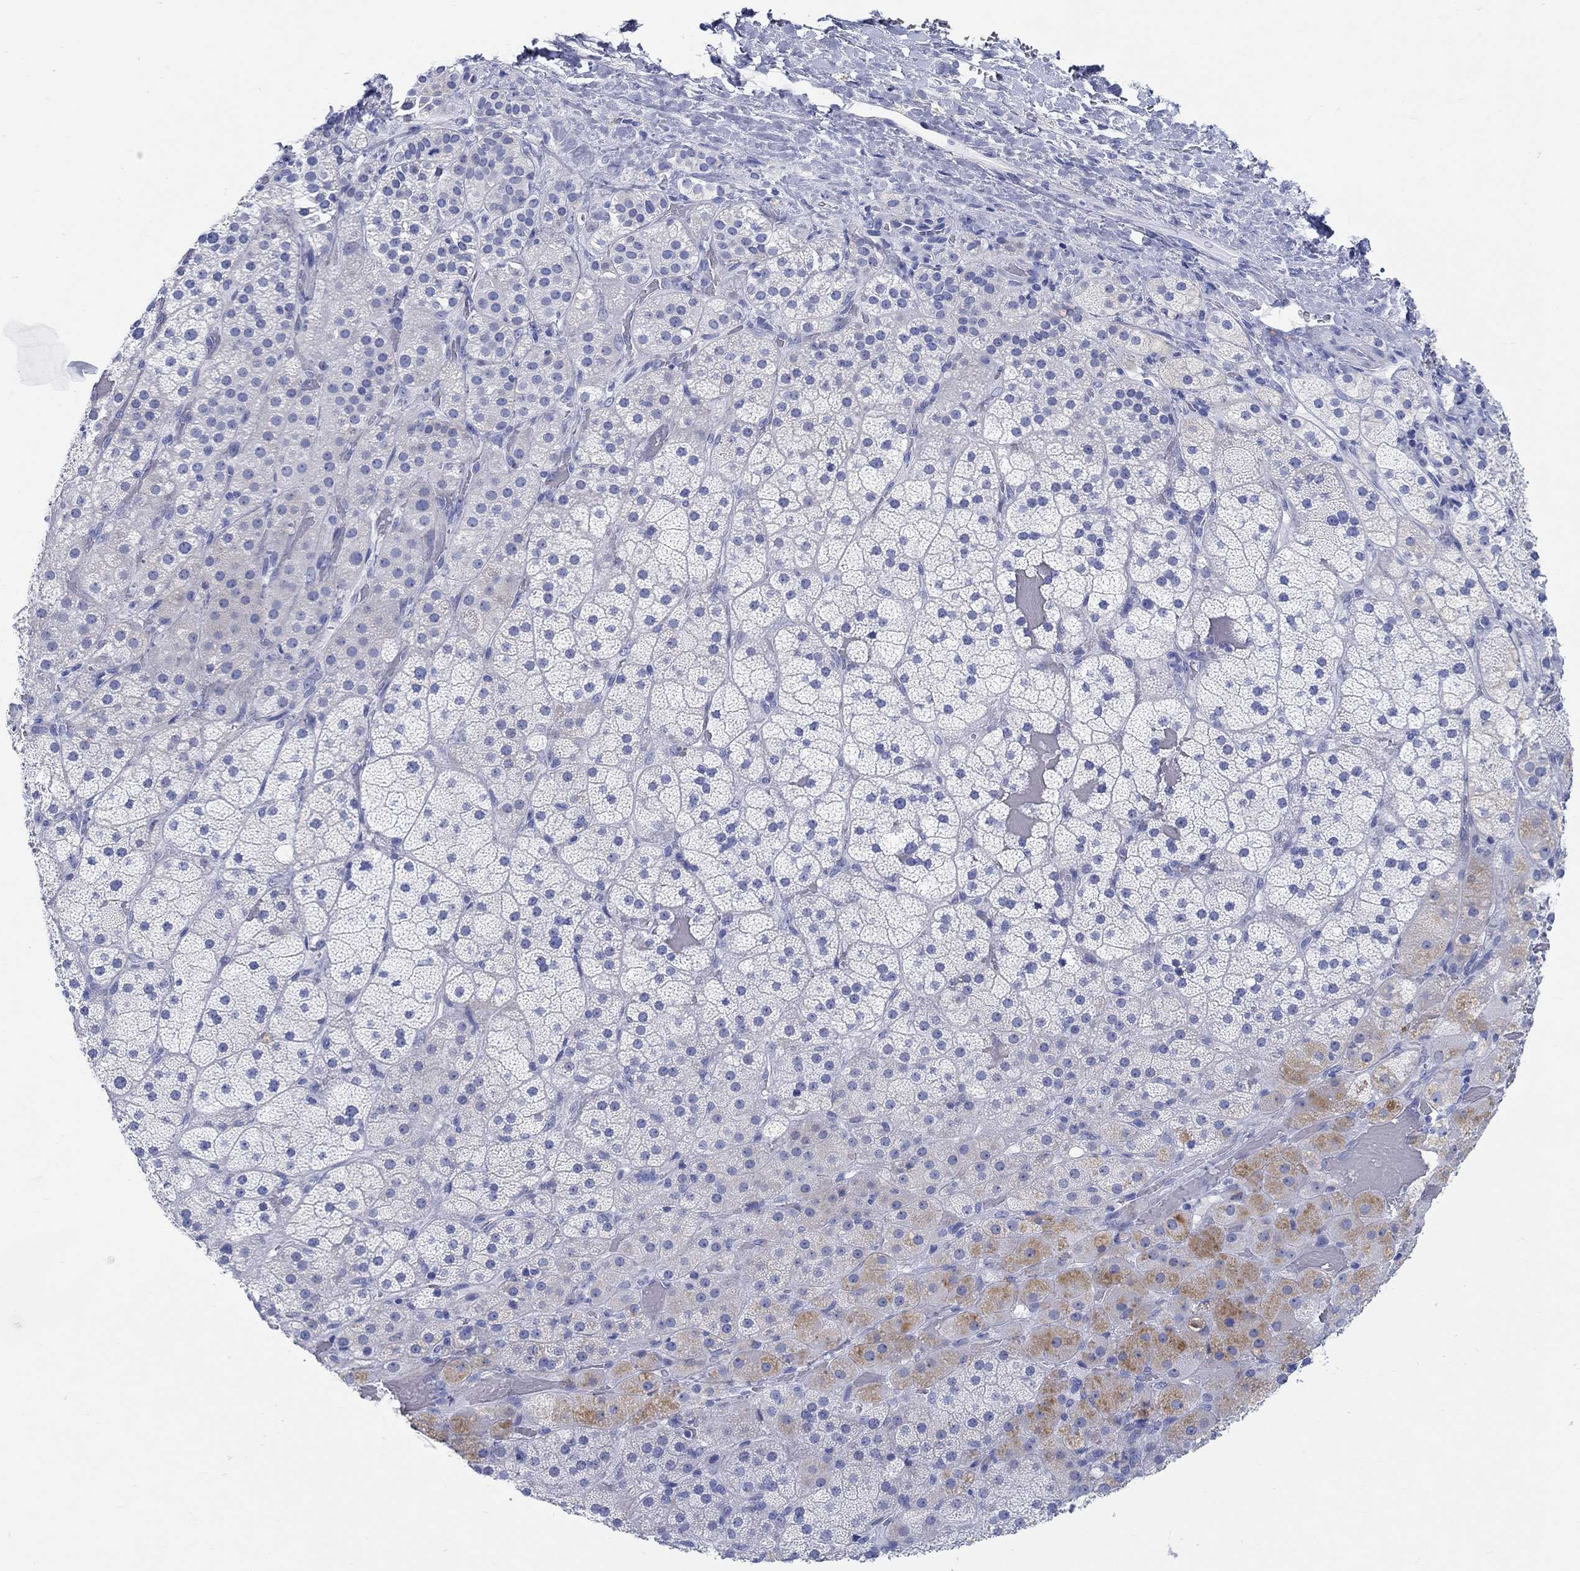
{"staining": {"intensity": "moderate", "quantity": "<25%", "location": "cytoplasmic/membranous"}, "tissue": "adrenal gland", "cell_type": "Glandular cells", "image_type": "normal", "snomed": [{"axis": "morphology", "description": "Normal tissue, NOS"}, {"axis": "topography", "description": "Adrenal gland"}], "caption": "An immunohistochemistry micrograph of normal tissue is shown. Protein staining in brown highlights moderate cytoplasmic/membranous positivity in adrenal gland within glandular cells. Nuclei are stained in blue.", "gene": "RD3L", "patient": {"sex": "male", "age": 57}}